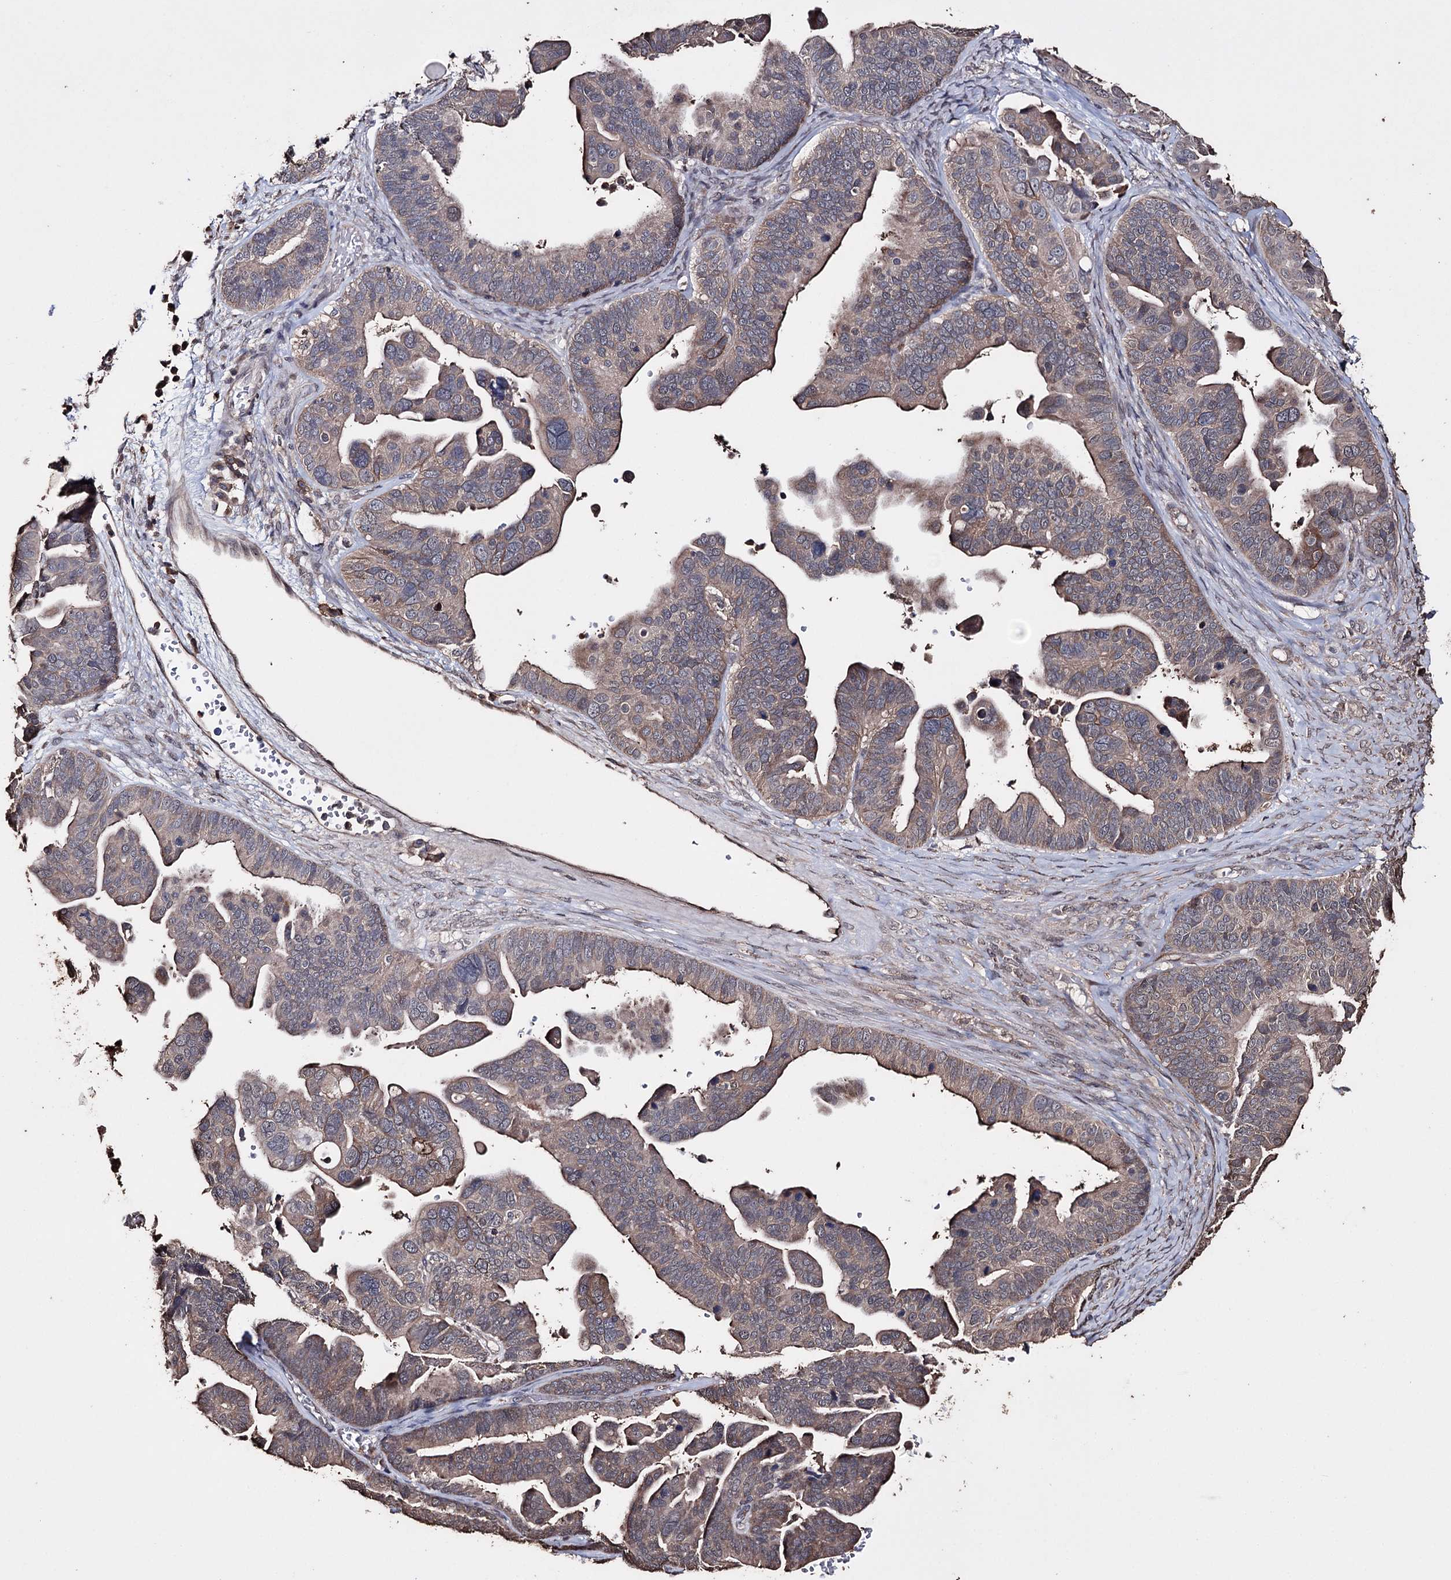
{"staining": {"intensity": "weak", "quantity": "25%-75%", "location": "cytoplasmic/membranous"}, "tissue": "ovarian cancer", "cell_type": "Tumor cells", "image_type": "cancer", "snomed": [{"axis": "morphology", "description": "Cystadenocarcinoma, serous, NOS"}, {"axis": "topography", "description": "Ovary"}], "caption": "Serous cystadenocarcinoma (ovarian) stained for a protein exhibits weak cytoplasmic/membranous positivity in tumor cells. (Stains: DAB (3,3'-diaminobenzidine) in brown, nuclei in blue, Microscopy: brightfield microscopy at high magnification).", "gene": "ZNF662", "patient": {"sex": "female", "age": 56}}